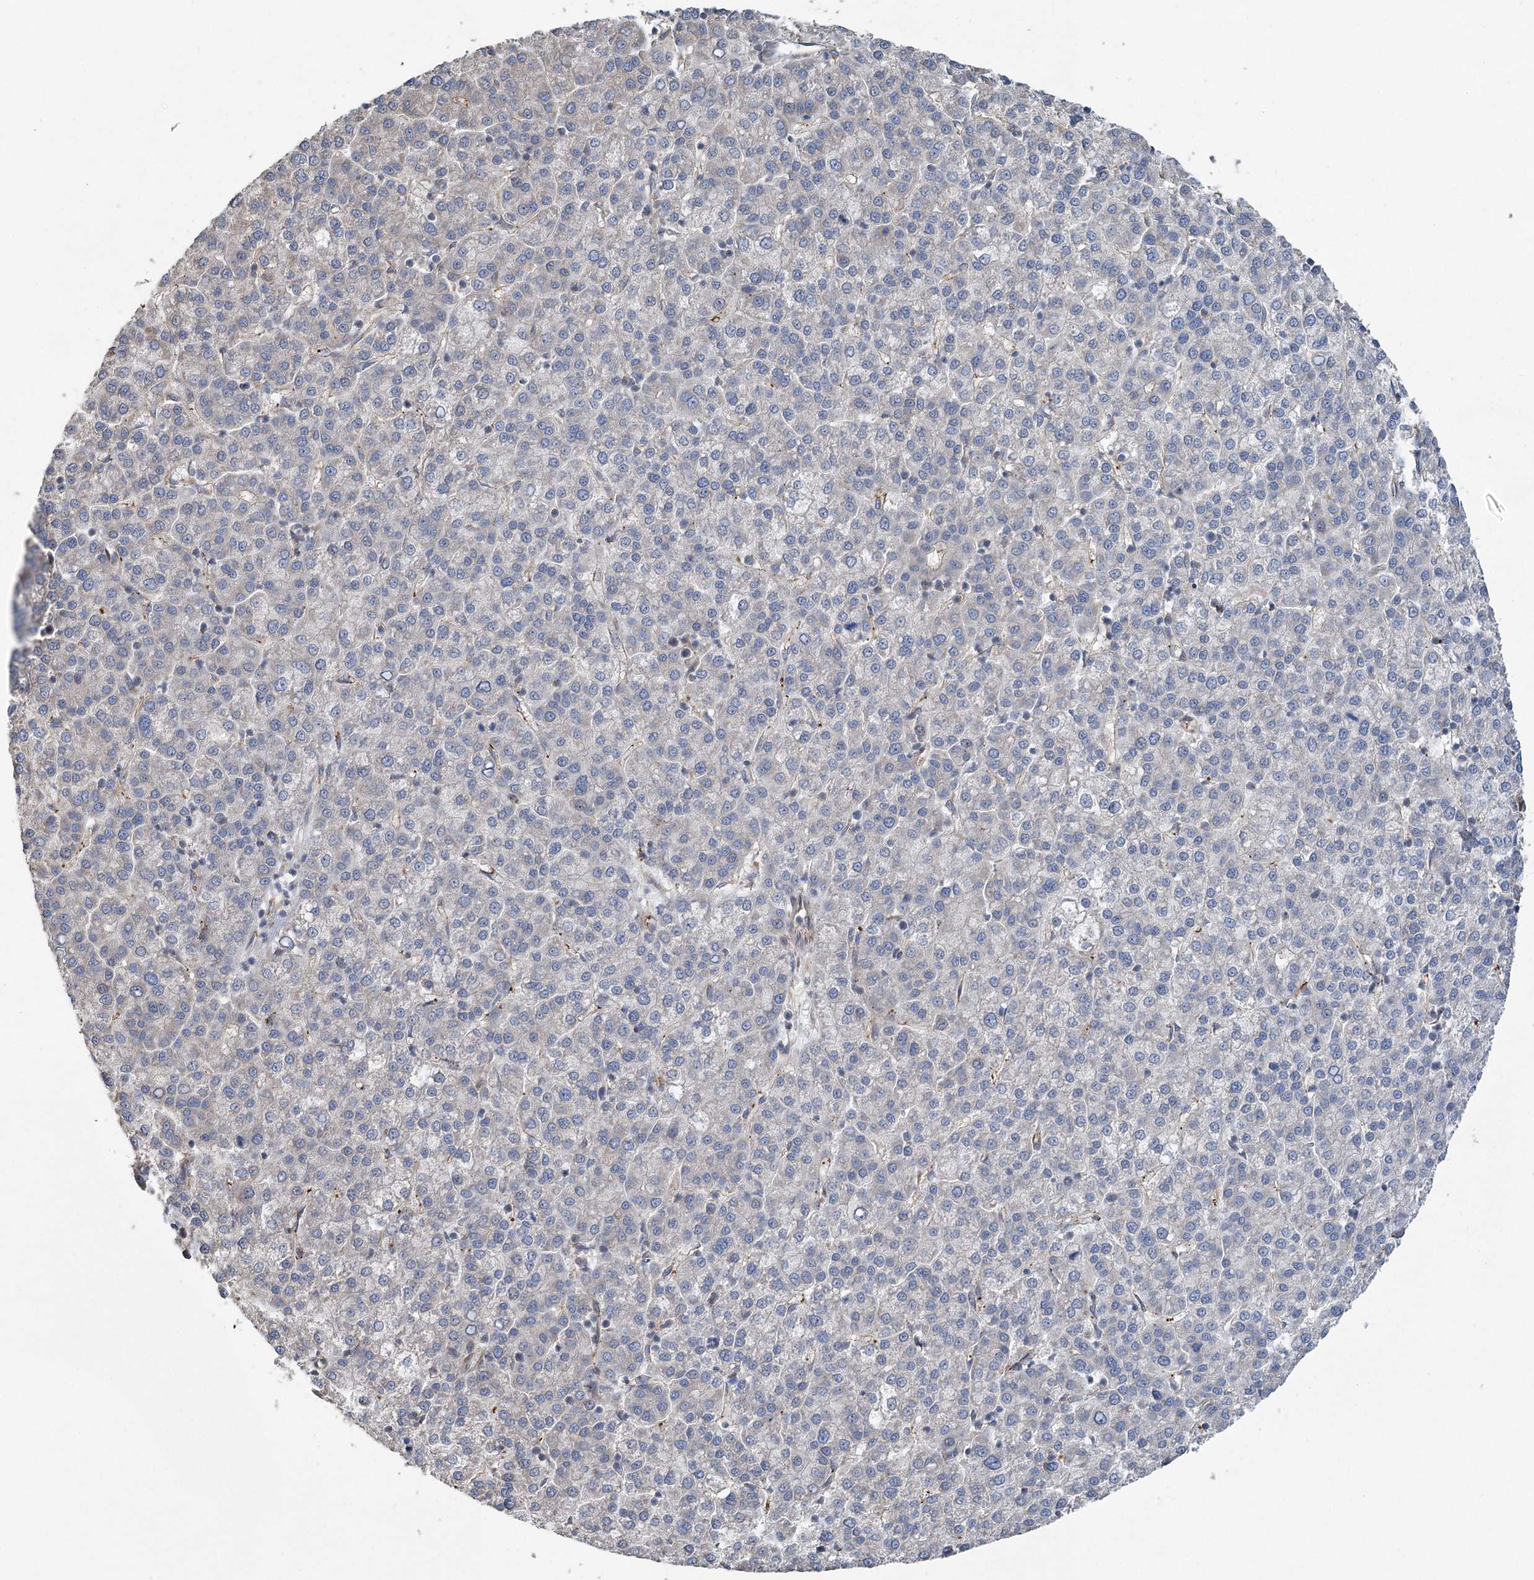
{"staining": {"intensity": "moderate", "quantity": "<25%", "location": "cytoplasmic/membranous"}, "tissue": "liver cancer", "cell_type": "Tumor cells", "image_type": "cancer", "snomed": [{"axis": "morphology", "description": "Carcinoma, Hepatocellular, NOS"}, {"axis": "topography", "description": "Liver"}], "caption": "Immunohistochemistry (IHC) photomicrograph of neoplastic tissue: human liver cancer stained using IHC displays low levels of moderate protein expression localized specifically in the cytoplasmic/membranous of tumor cells, appearing as a cytoplasmic/membranous brown color.", "gene": "RWDD4", "patient": {"sex": "female", "age": 58}}